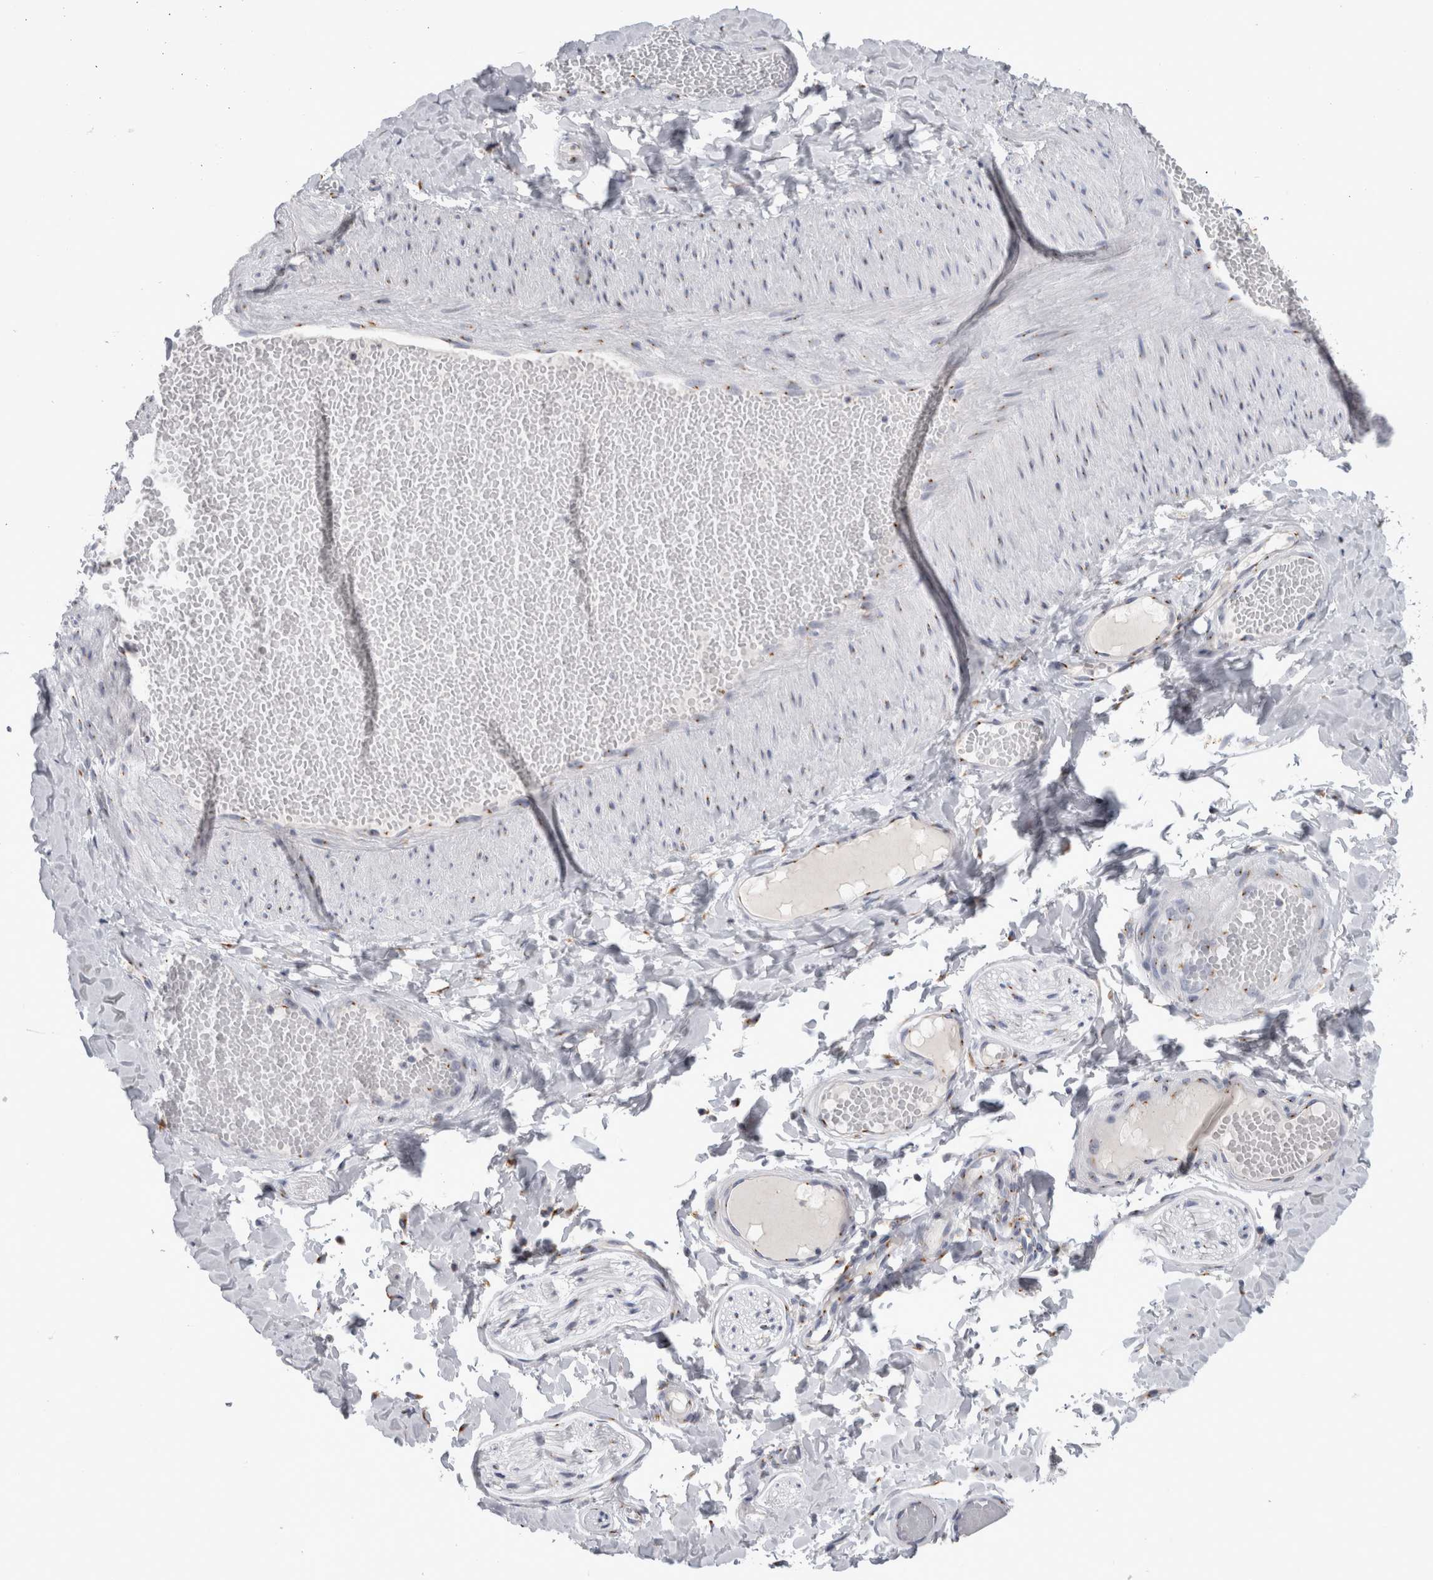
{"staining": {"intensity": "negative", "quantity": "none", "location": "none"}, "tissue": "adipose tissue", "cell_type": "Adipocytes", "image_type": "normal", "snomed": [{"axis": "morphology", "description": "Normal tissue, NOS"}, {"axis": "topography", "description": "Adipose tissue"}, {"axis": "topography", "description": "Vascular tissue"}, {"axis": "topography", "description": "Peripheral nerve tissue"}], "caption": "This is an IHC image of unremarkable adipose tissue. There is no staining in adipocytes.", "gene": "AKAP9", "patient": {"sex": "male", "age": 25}}